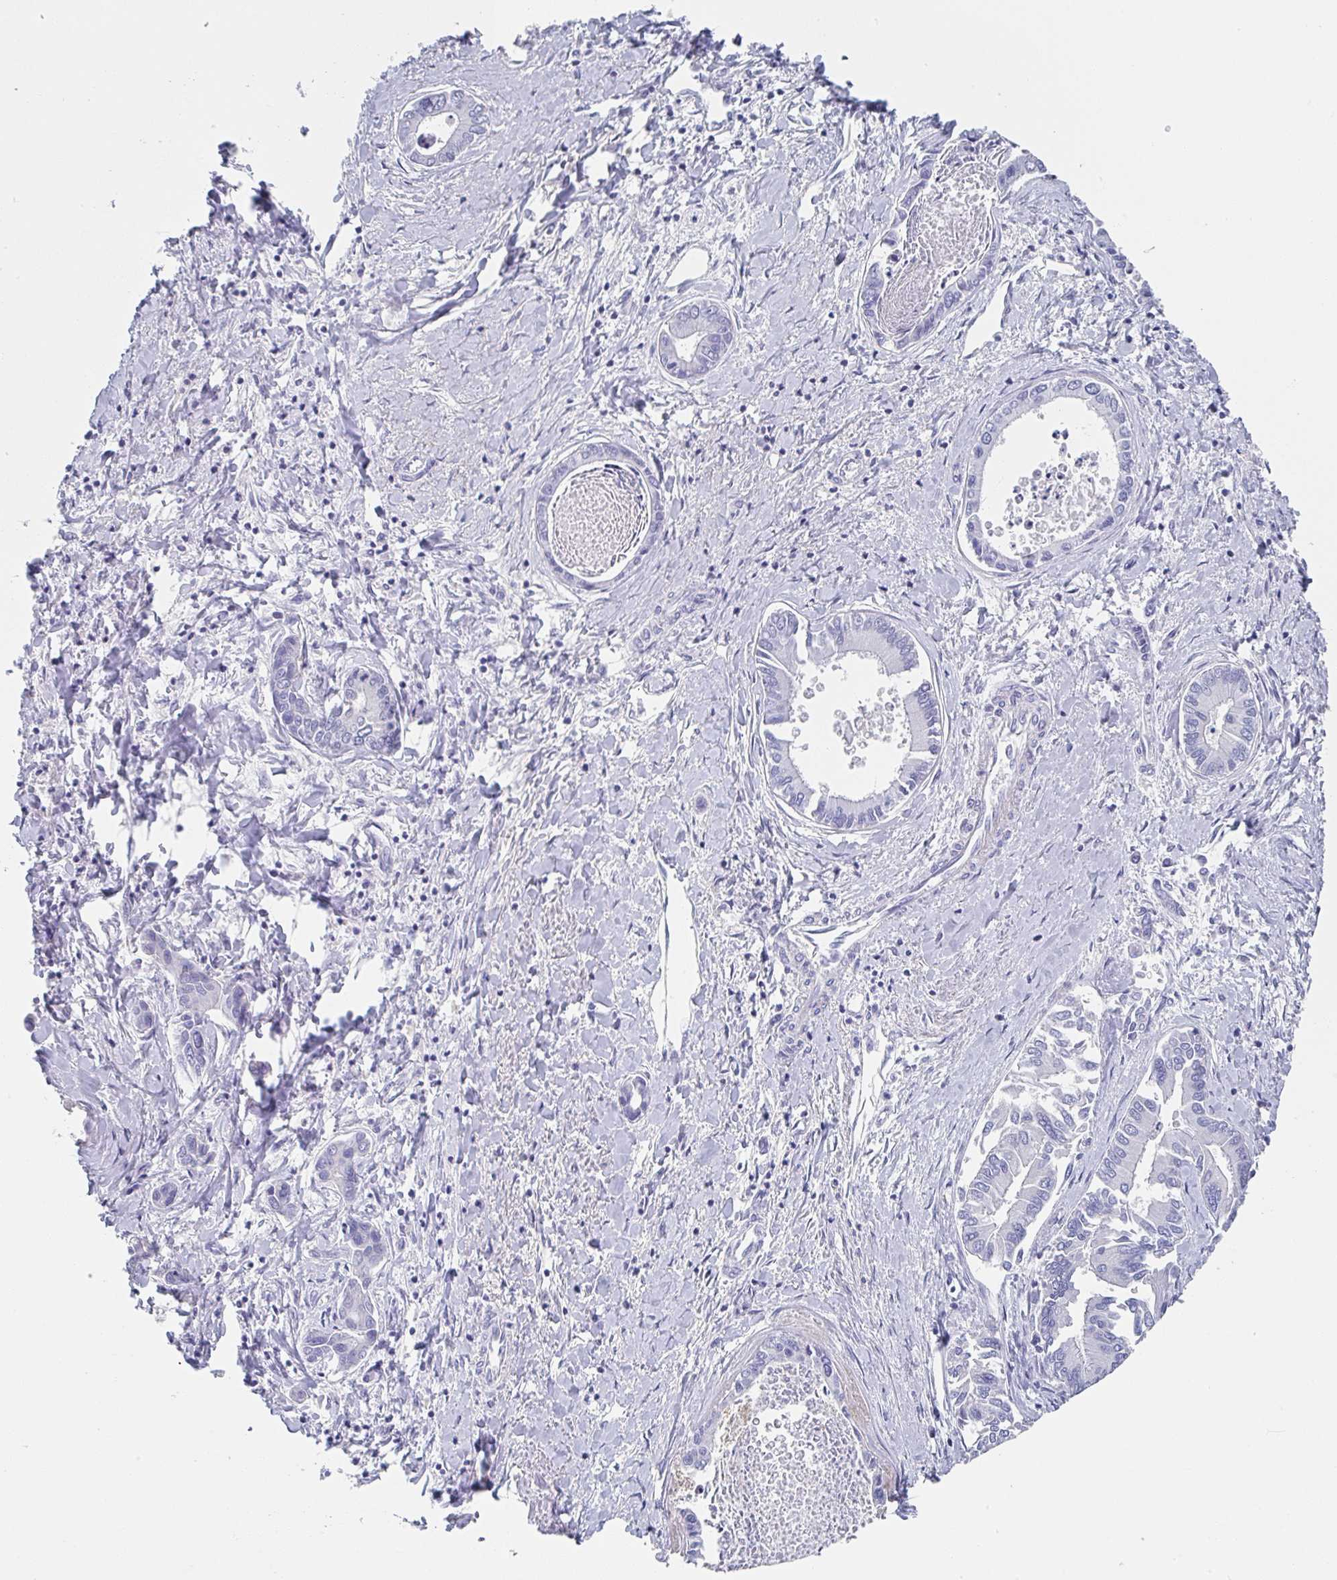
{"staining": {"intensity": "negative", "quantity": "none", "location": "none"}, "tissue": "liver cancer", "cell_type": "Tumor cells", "image_type": "cancer", "snomed": [{"axis": "morphology", "description": "Cholangiocarcinoma"}, {"axis": "topography", "description": "Liver"}], "caption": "A high-resolution image shows IHC staining of liver cancer (cholangiocarcinoma), which reveals no significant positivity in tumor cells. (Stains: DAB (3,3'-diaminobenzidine) immunohistochemistry with hematoxylin counter stain, Microscopy: brightfield microscopy at high magnification).", "gene": "TNFRSF8", "patient": {"sex": "male", "age": 66}}